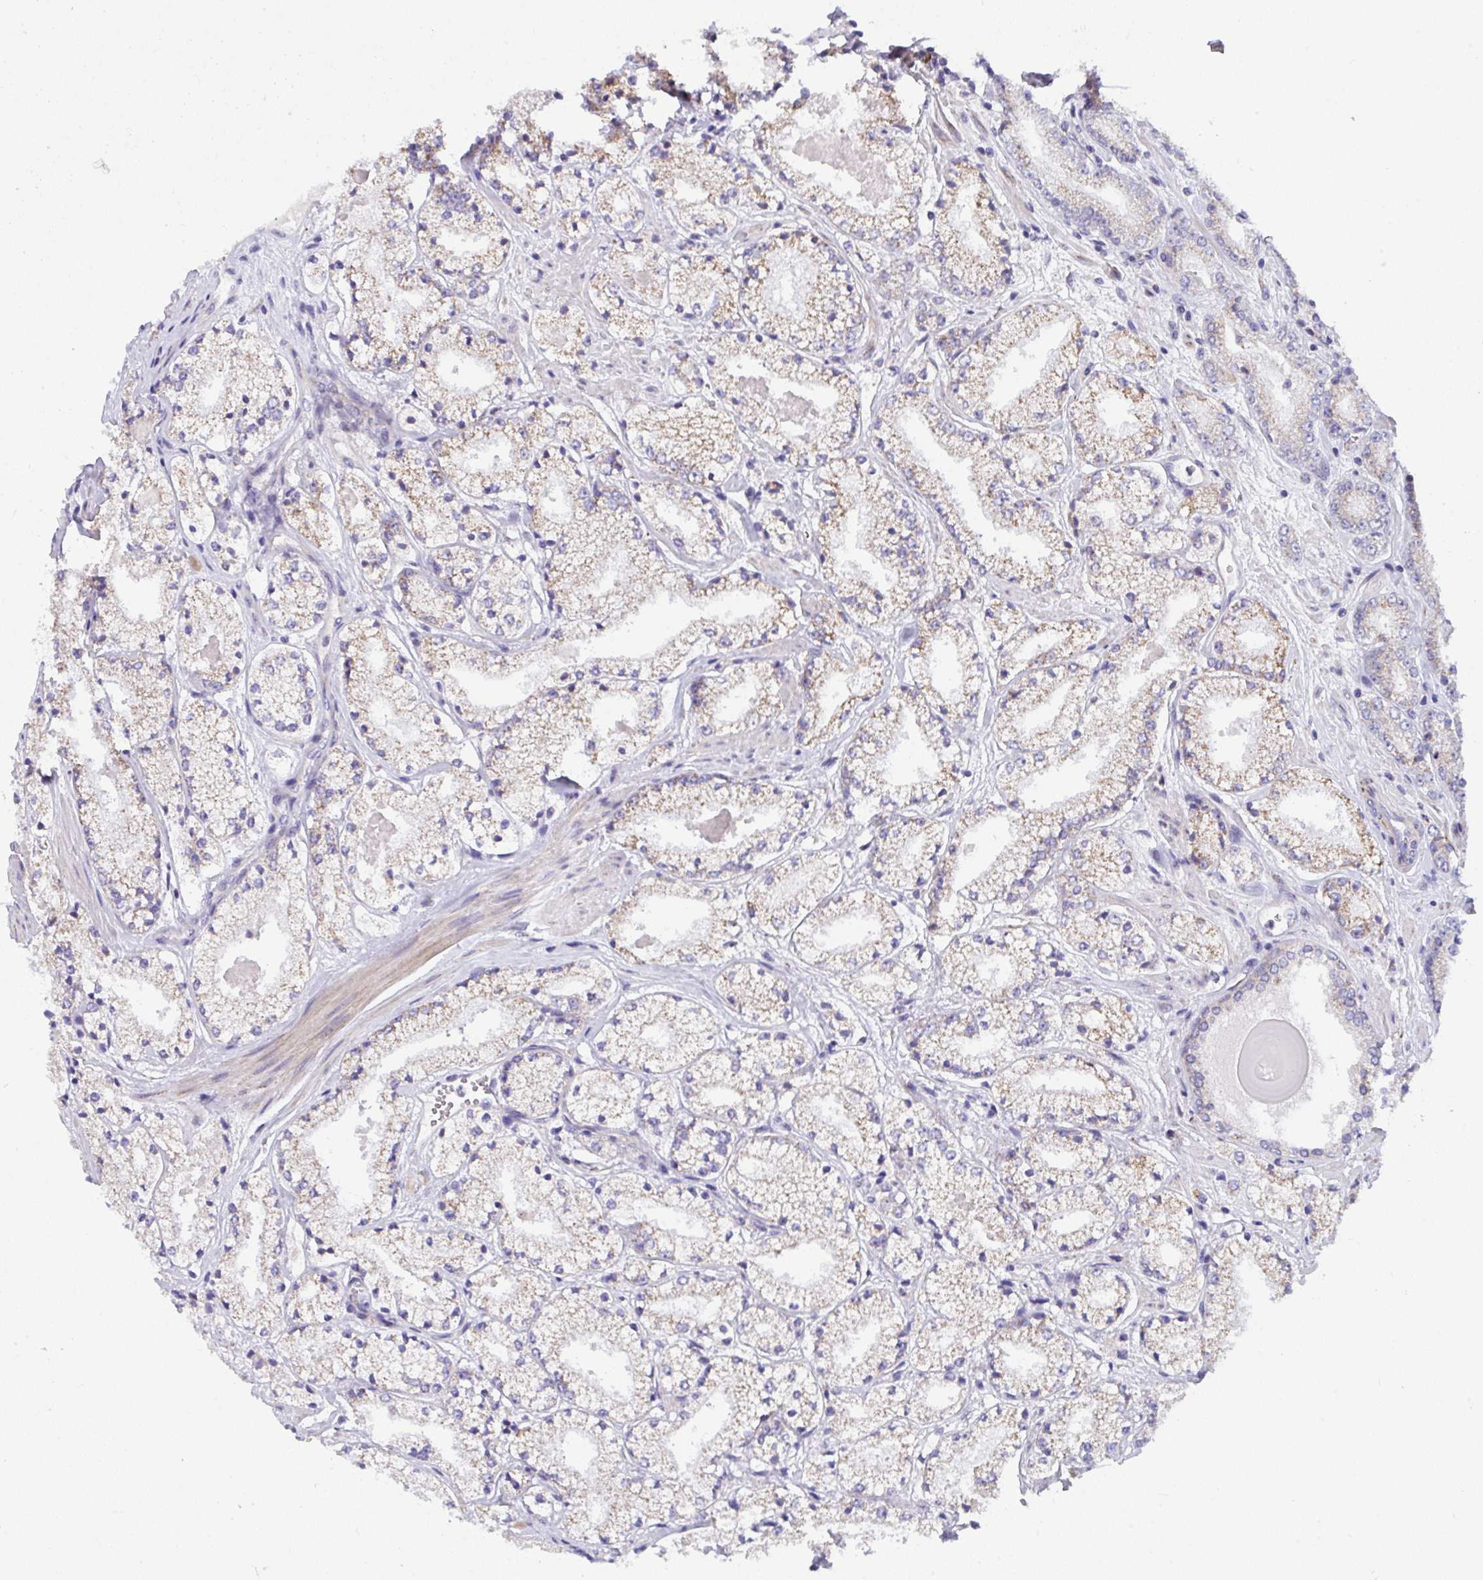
{"staining": {"intensity": "weak", "quantity": ">75%", "location": "cytoplasmic/membranous"}, "tissue": "prostate cancer", "cell_type": "Tumor cells", "image_type": "cancer", "snomed": [{"axis": "morphology", "description": "Adenocarcinoma, High grade"}, {"axis": "topography", "description": "Prostate"}], "caption": "A low amount of weak cytoplasmic/membranous staining is appreciated in approximately >75% of tumor cells in prostate cancer (high-grade adenocarcinoma) tissue. The staining was performed using DAB (3,3'-diaminobenzidine) to visualize the protein expression in brown, while the nuclei were stained in blue with hematoxylin (Magnification: 20x).", "gene": "DTX3", "patient": {"sex": "male", "age": 63}}